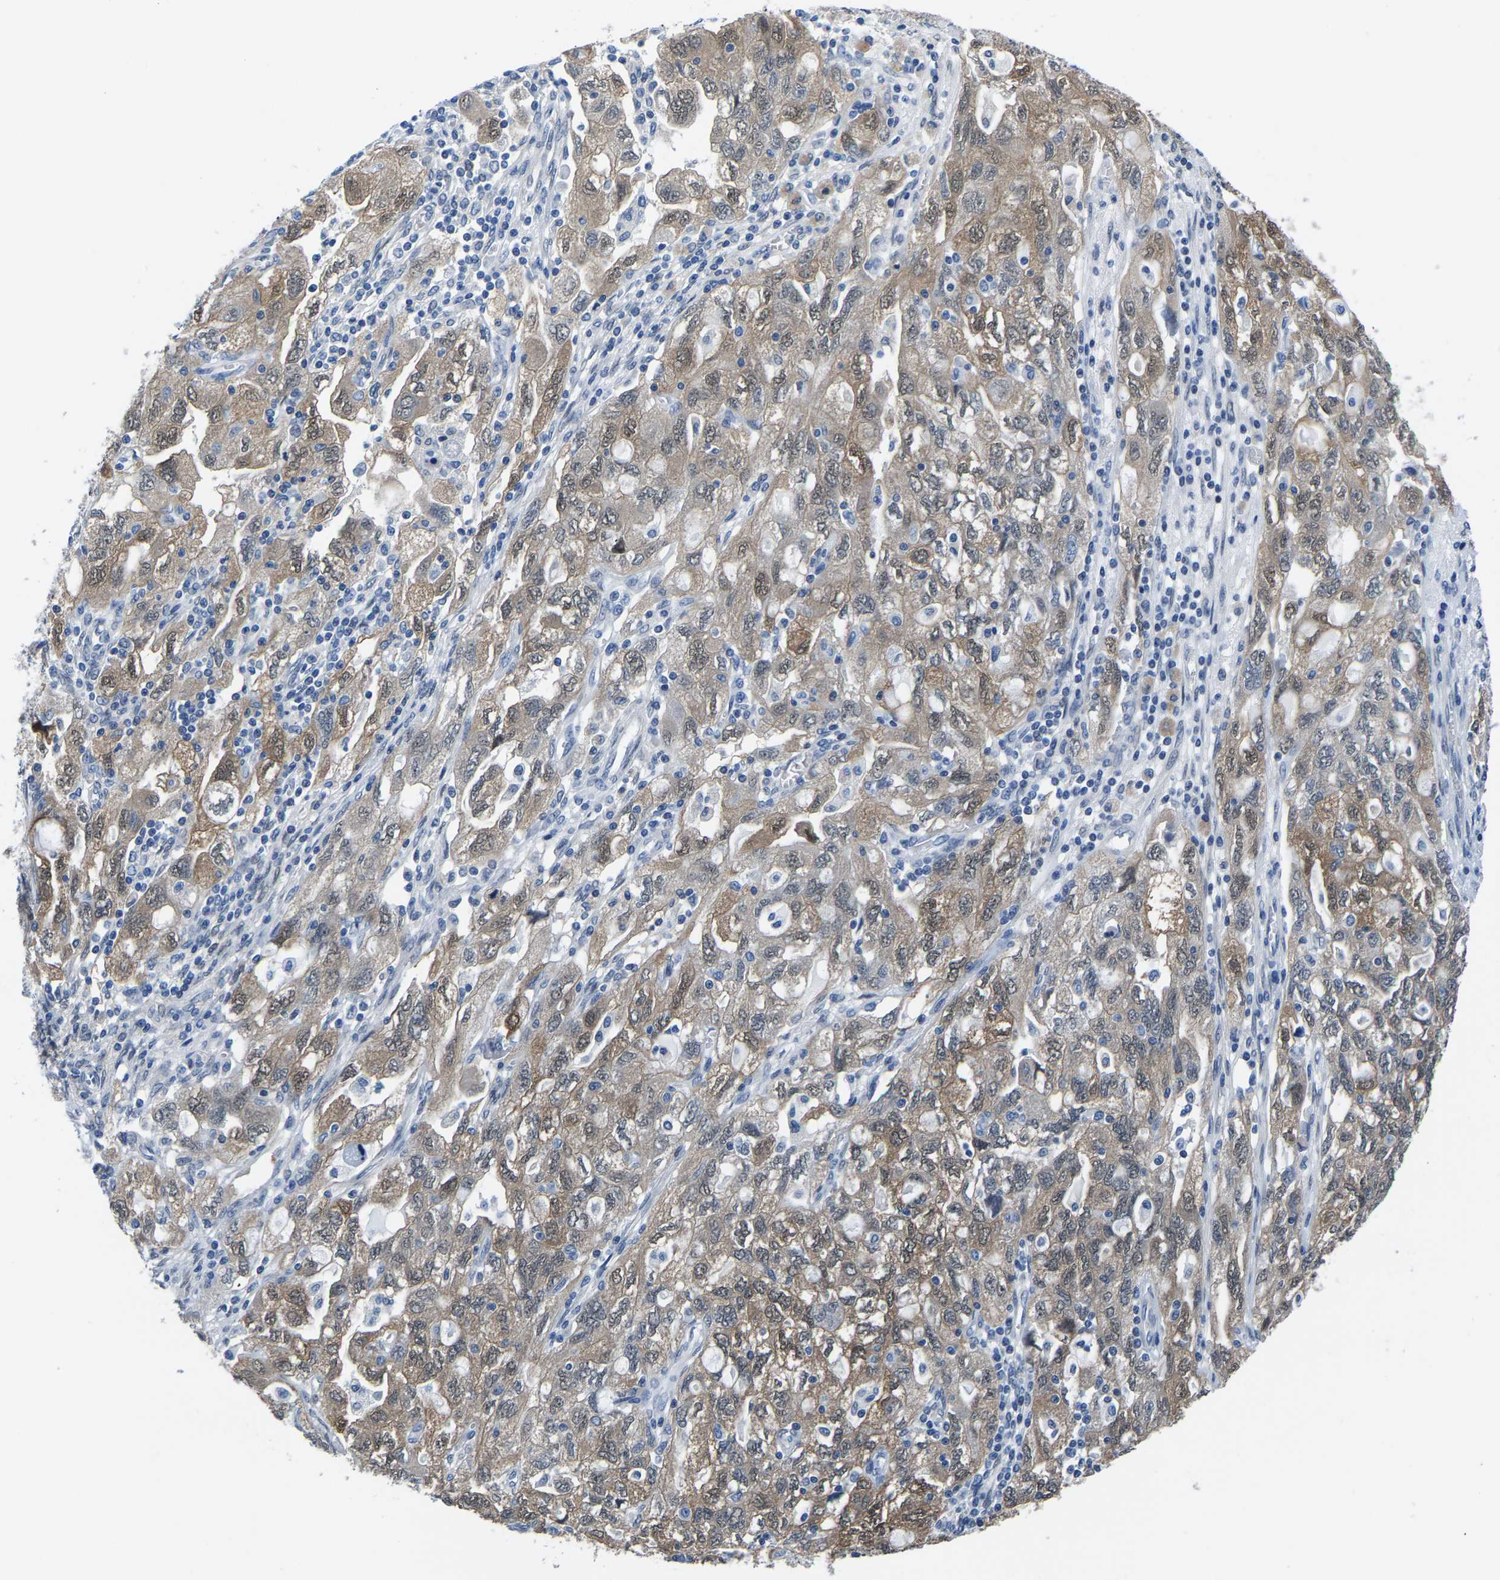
{"staining": {"intensity": "weak", "quantity": "25%-75%", "location": "cytoplasmic/membranous"}, "tissue": "ovarian cancer", "cell_type": "Tumor cells", "image_type": "cancer", "snomed": [{"axis": "morphology", "description": "Carcinoma, NOS"}, {"axis": "morphology", "description": "Cystadenocarcinoma, serous, NOS"}, {"axis": "topography", "description": "Ovary"}], "caption": "IHC photomicrograph of human carcinoma (ovarian) stained for a protein (brown), which reveals low levels of weak cytoplasmic/membranous staining in approximately 25%-75% of tumor cells.", "gene": "SSH3", "patient": {"sex": "female", "age": 69}}